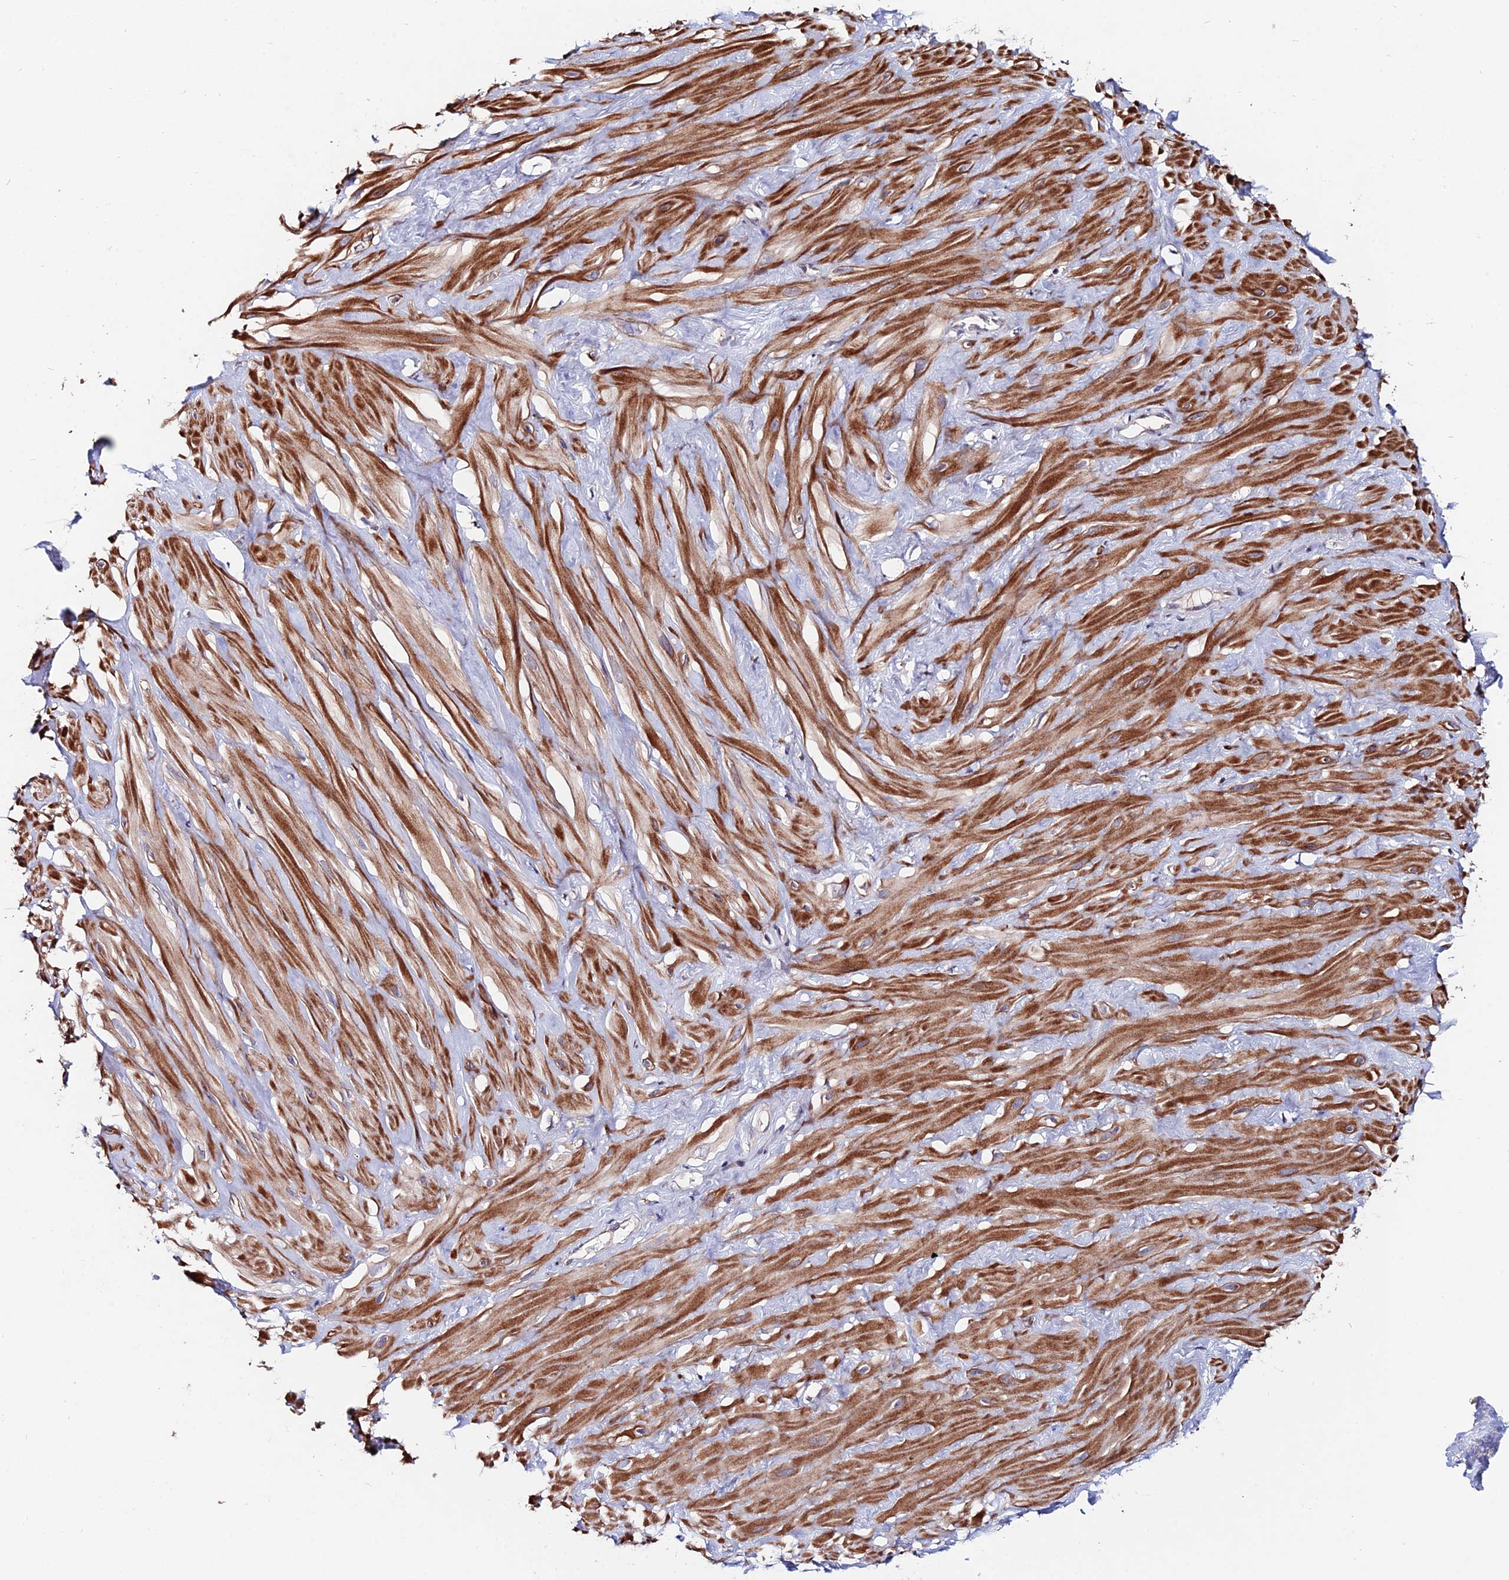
{"staining": {"intensity": "strong", "quantity": ">75%", "location": "cytoplasmic/membranous"}, "tissue": "adipose tissue", "cell_type": "Adipocytes", "image_type": "normal", "snomed": [{"axis": "morphology", "description": "Normal tissue, NOS"}, {"axis": "topography", "description": "Soft tissue"}, {"axis": "topography", "description": "Adipose tissue"}, {"axis": "topography", "description": "Vascular tissue"}, {"axis": "topography", "description": "Peripheral nerve tissue"}], "caption": "This histopathology image reveals immunohistochemistry (IHC) staining of normal human adipose tissue, with high strong cytoplasmic/membranous expression in about >75% of adipocytes.", "gene": "ACTR5", "patient": {"sex": "male", "age": 46}}